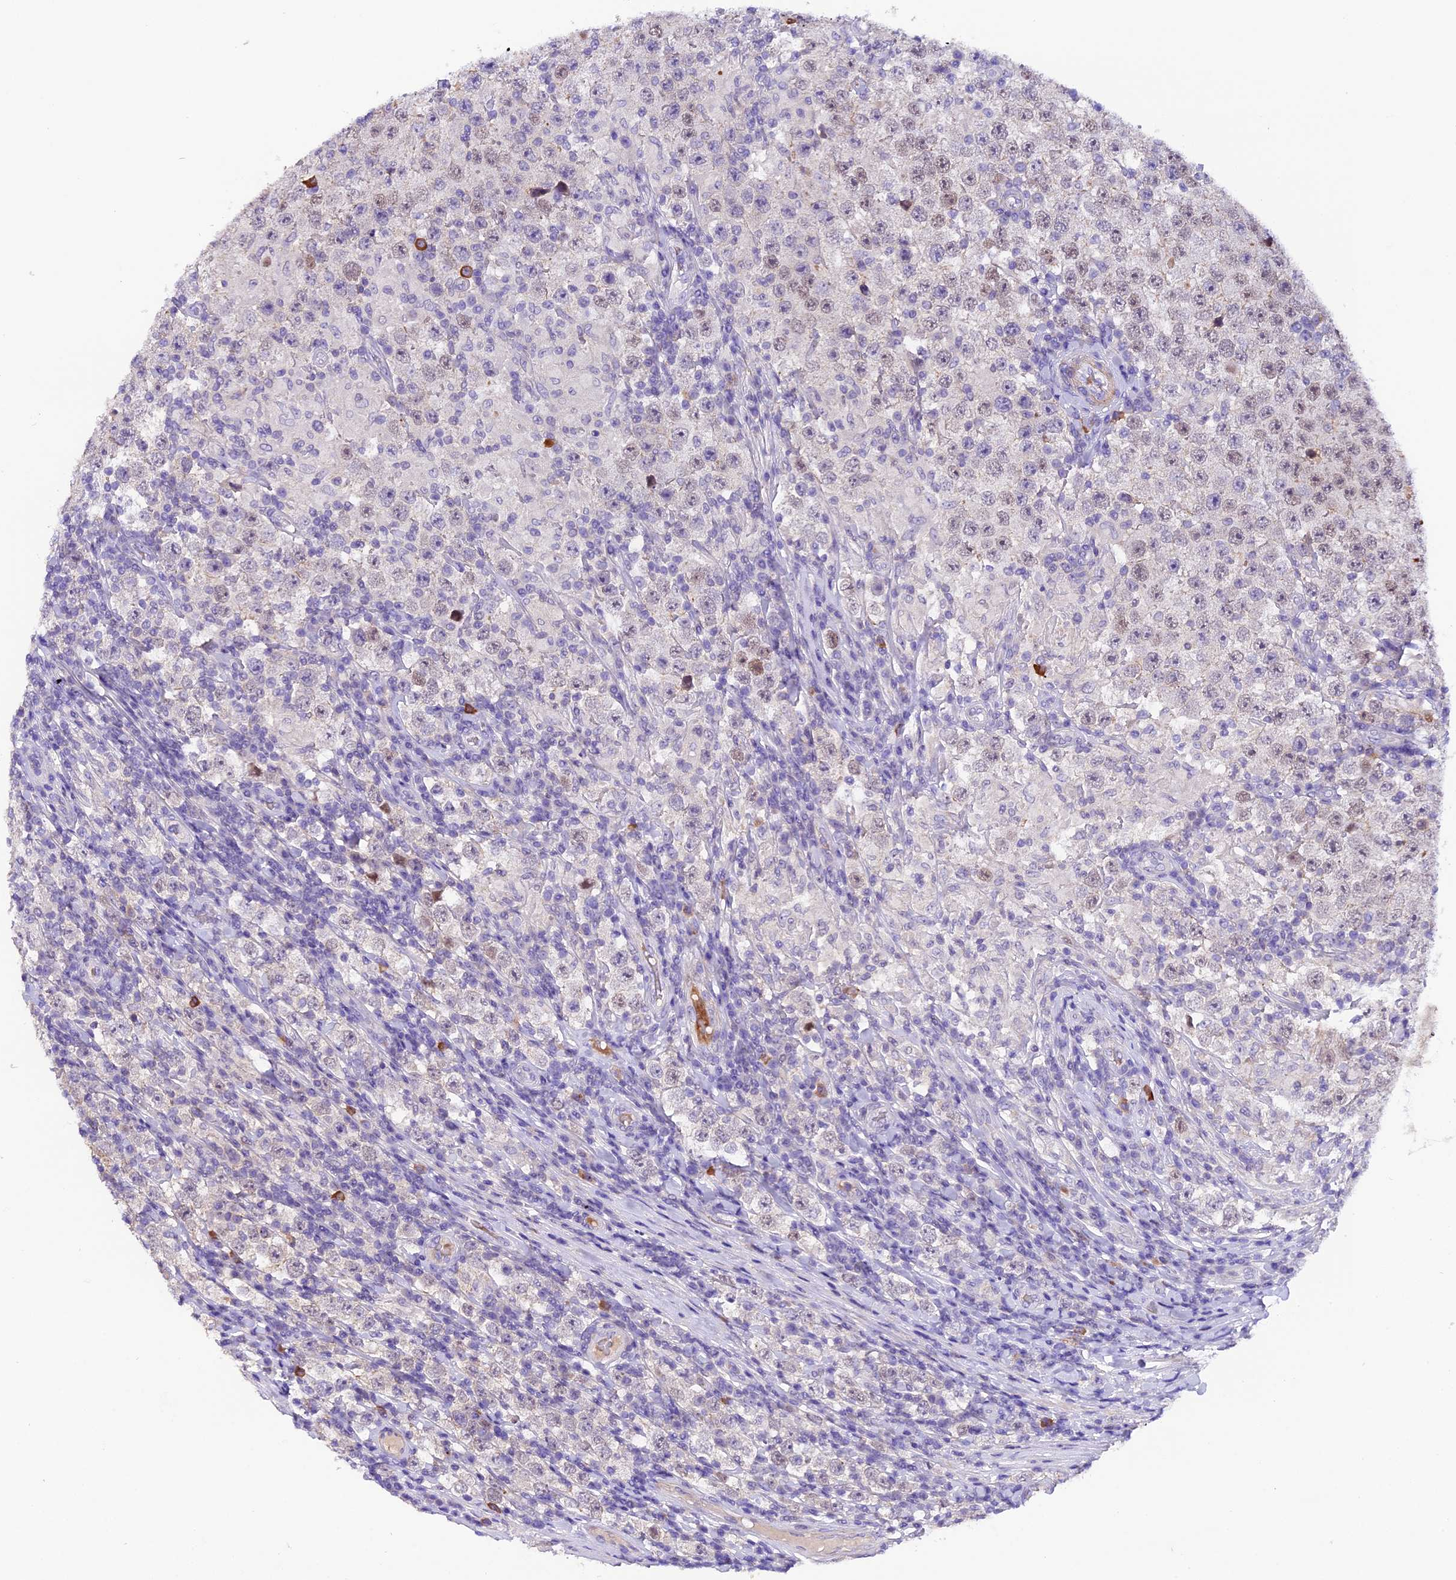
{"staining": {"intensity": "moderate", "quantity": "<25%", "location": "nuclear"}, "tissue": "testis cancer", "cell_type": "Tumor cells", "image_type": "cancer", "snomed": [{"axis": "morphology", "description": "Normal tissue, NOS"}, {"axis": "morphology", "description": "Urothelial carcinoma, High grade"}, {"axis": "morphology", "description": "Seminoma, NOS"}, {"axis": "morphology", "description": "Carcinoma, Embryonal, NOS"}, {"axis": "topography", "description": "Urinary bladder"}, {"axis": "topography", "description": "Testis"}], "caption": "Immunohistochemistry histopathology image of human testis embryonal carcinoma stained for a protein (brown), which displays low levels of moderate nuclear expression in about <25% of tumor cells.", "gene": "MEX3B", "patient": {"sex": "male", "age": 41}}